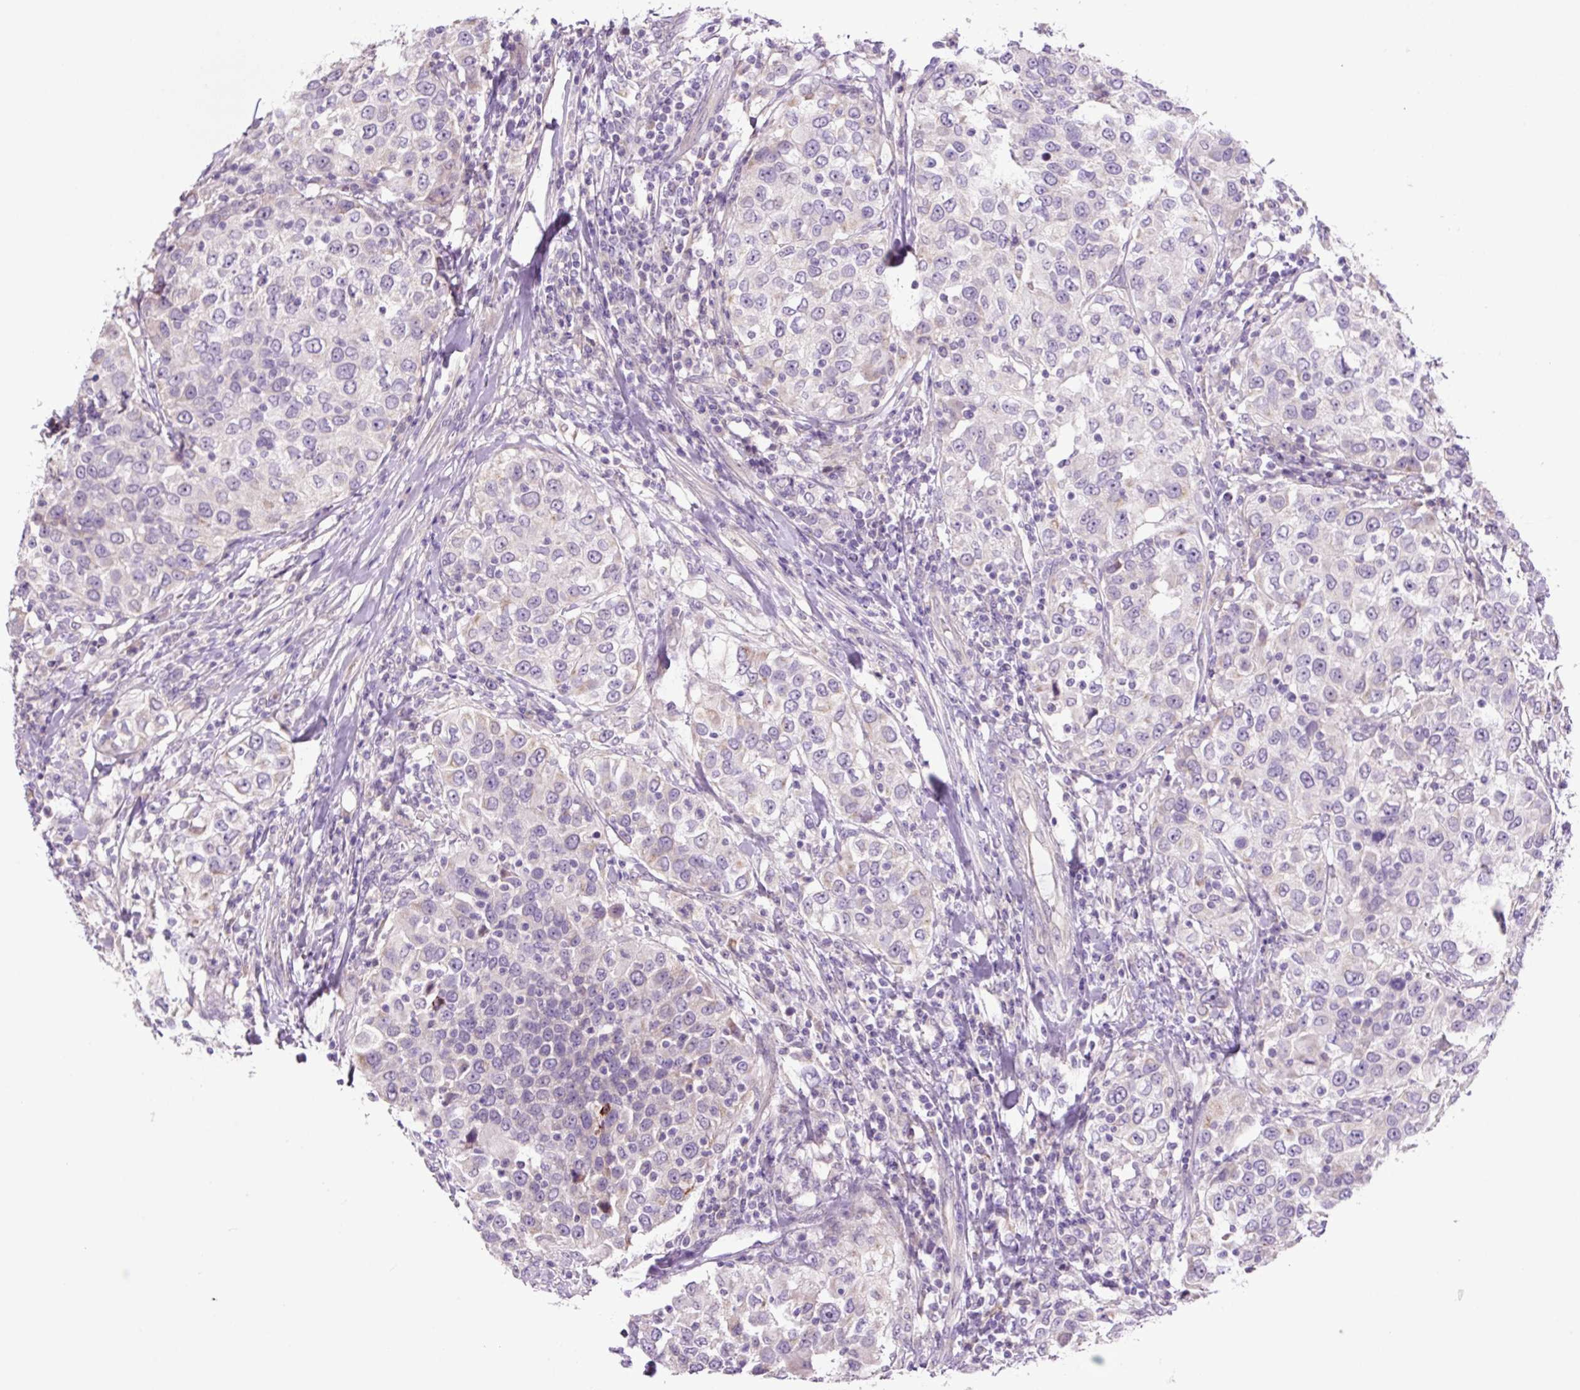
{"staining": {"intensity": "negative", "quantity": "none", "location": "none"}, "tissue": "urothelial cancer", "cell_type": "Tumor cells", "image_type": "cancer", "snomed": [{"axis": "morphology", "description": "Urothelial carcinoma, High grade"}, {"axis": "topography", "description": "Urinary bladder"}], "caption": "IHC of urothelial carcinoma (high-grade) demonstrates no positivity in tumor cells. (Brightfield microscopy of DAB (3,3'-diaminobenzidine) IHC at high magnification).", "gene": "OGDHL", "patient": {"sex": "female", "age": 80}}